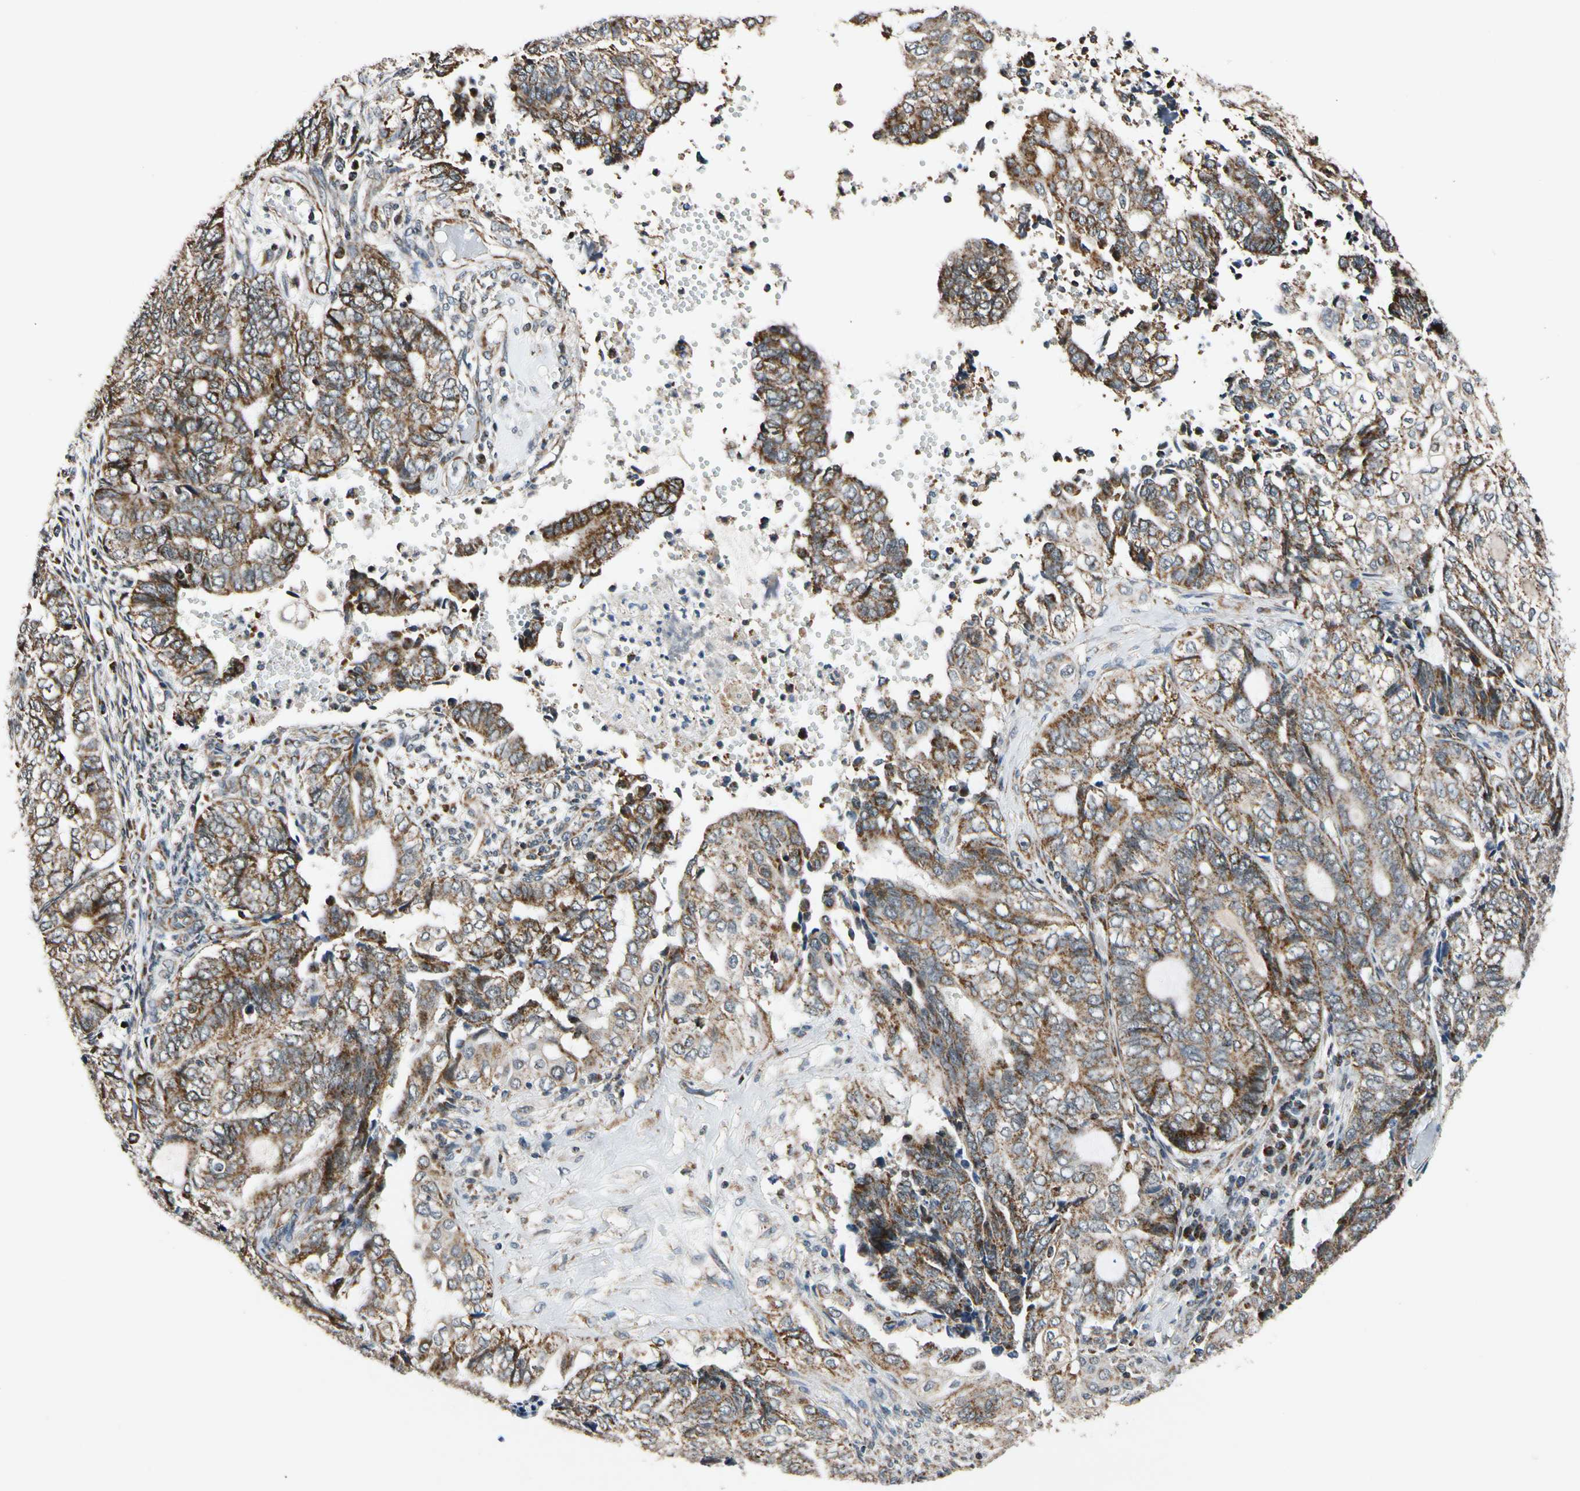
{"staining": {"intensity": "moderate", "quantity": ">75%", "location": "cytoplasmic/membranous"}, "tissue": "endometrial cancer", "cell_type": "Tumor cells", "image_type": "cancer", "snomed": [{"axis": "morphology", "description": "Adenocarcinoma, NOS"}, {"axis": "topography", "description": "Uterus"}, {"axis": "topography", "description": "Endometrium"}], "caption": "A brown stain labels moderate cytoplasmic/membranous positivity of a protein in human adenocarcinoma (endometrial) tumor cells.", "gene": "KHDC4", "patient": {"sex": "female", "age": 70}}